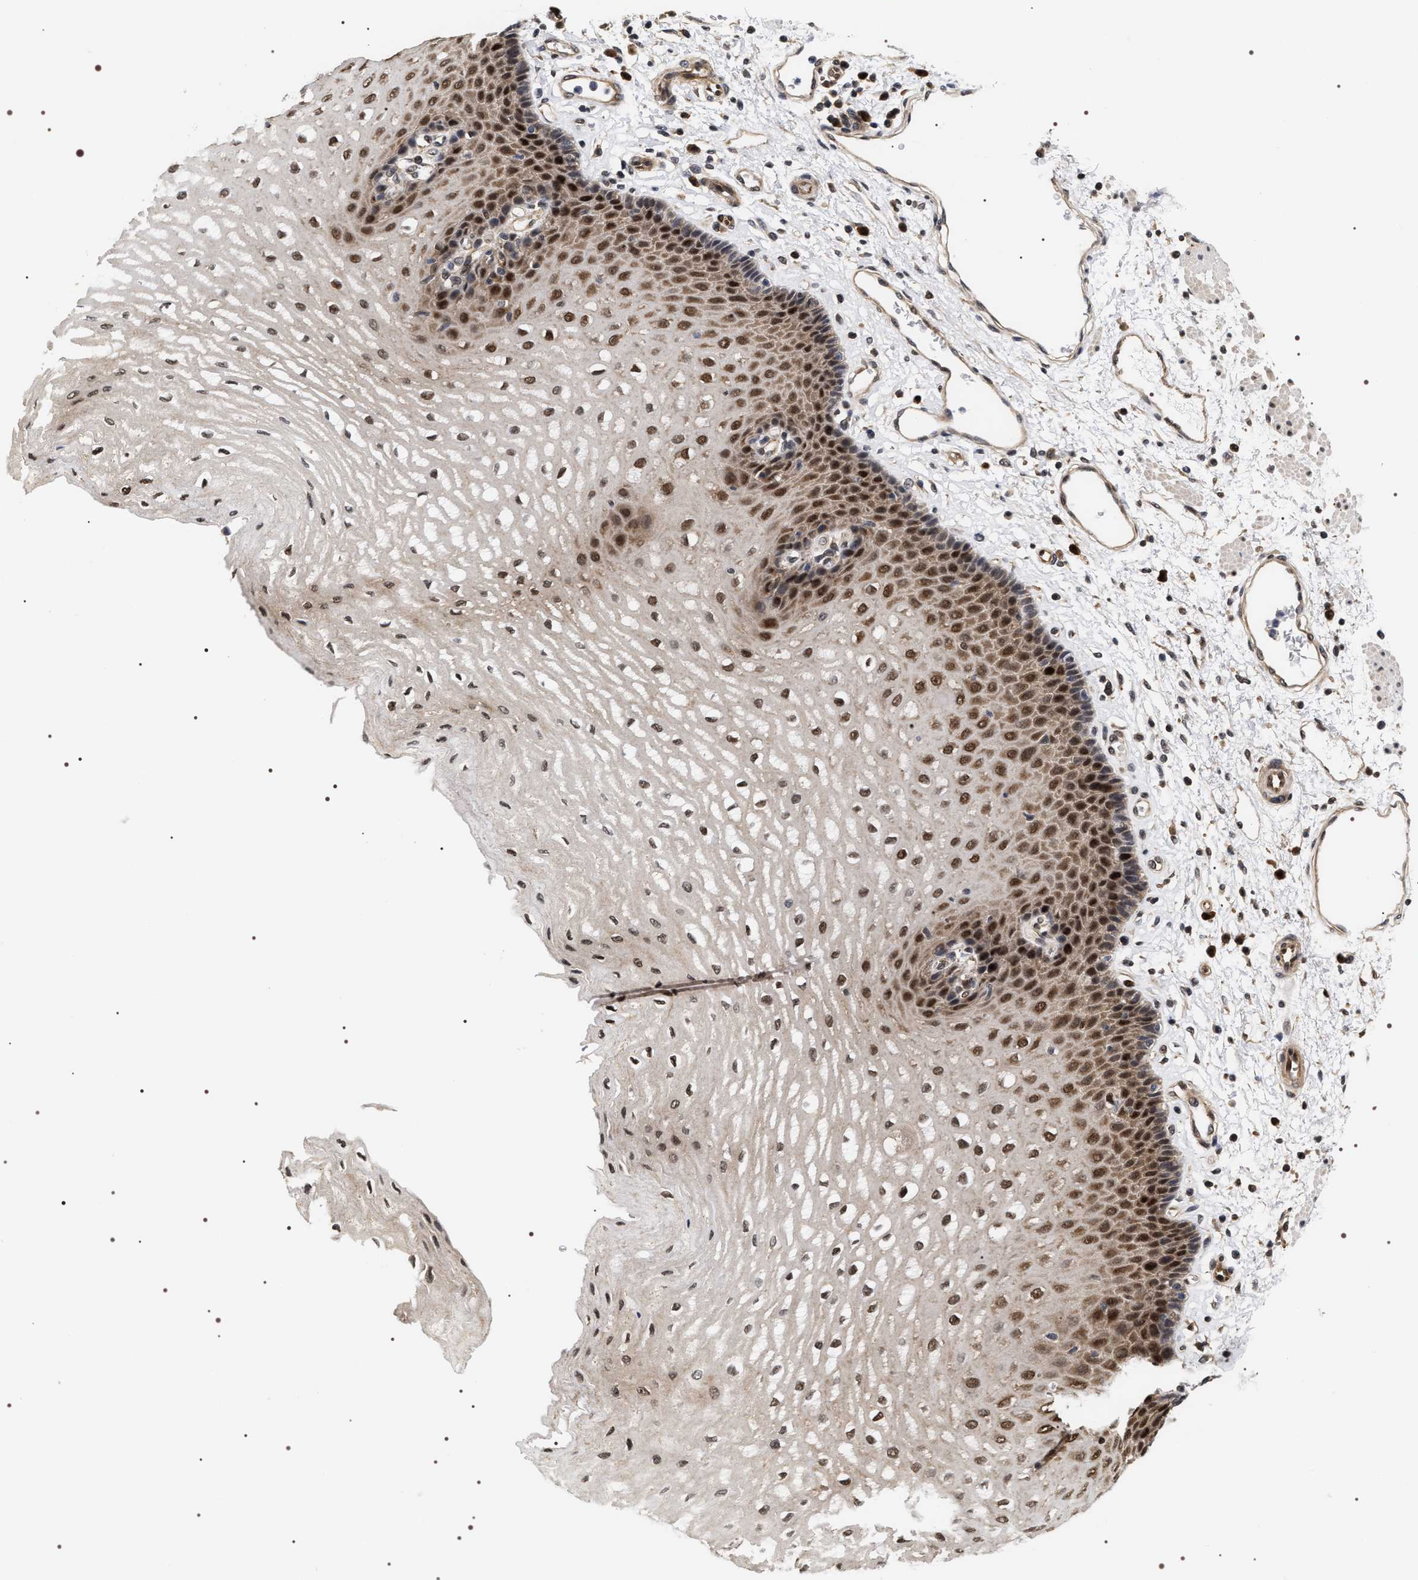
{"staining": {"intensity": "strong", "quantity": ">75%", "location": "nuclear"}, "tissue": "esophagus", "cell_type": "Squamous epithelial cells", "image_type": "normal", "snomed": [{"axis": "morphology", "description": "Normal tissue, NOS"}, {"axis": "topography", "description": "Esophagus"}], "caption": "This histopathology image shows immunohistochemistry (IHC) staining of unremarkable human esophagus, with high strong nuclear positivity in about >75% of squamous epithelial cells.", "gene": "BAG6", "patient": {"sex": "male", "age": 54}}